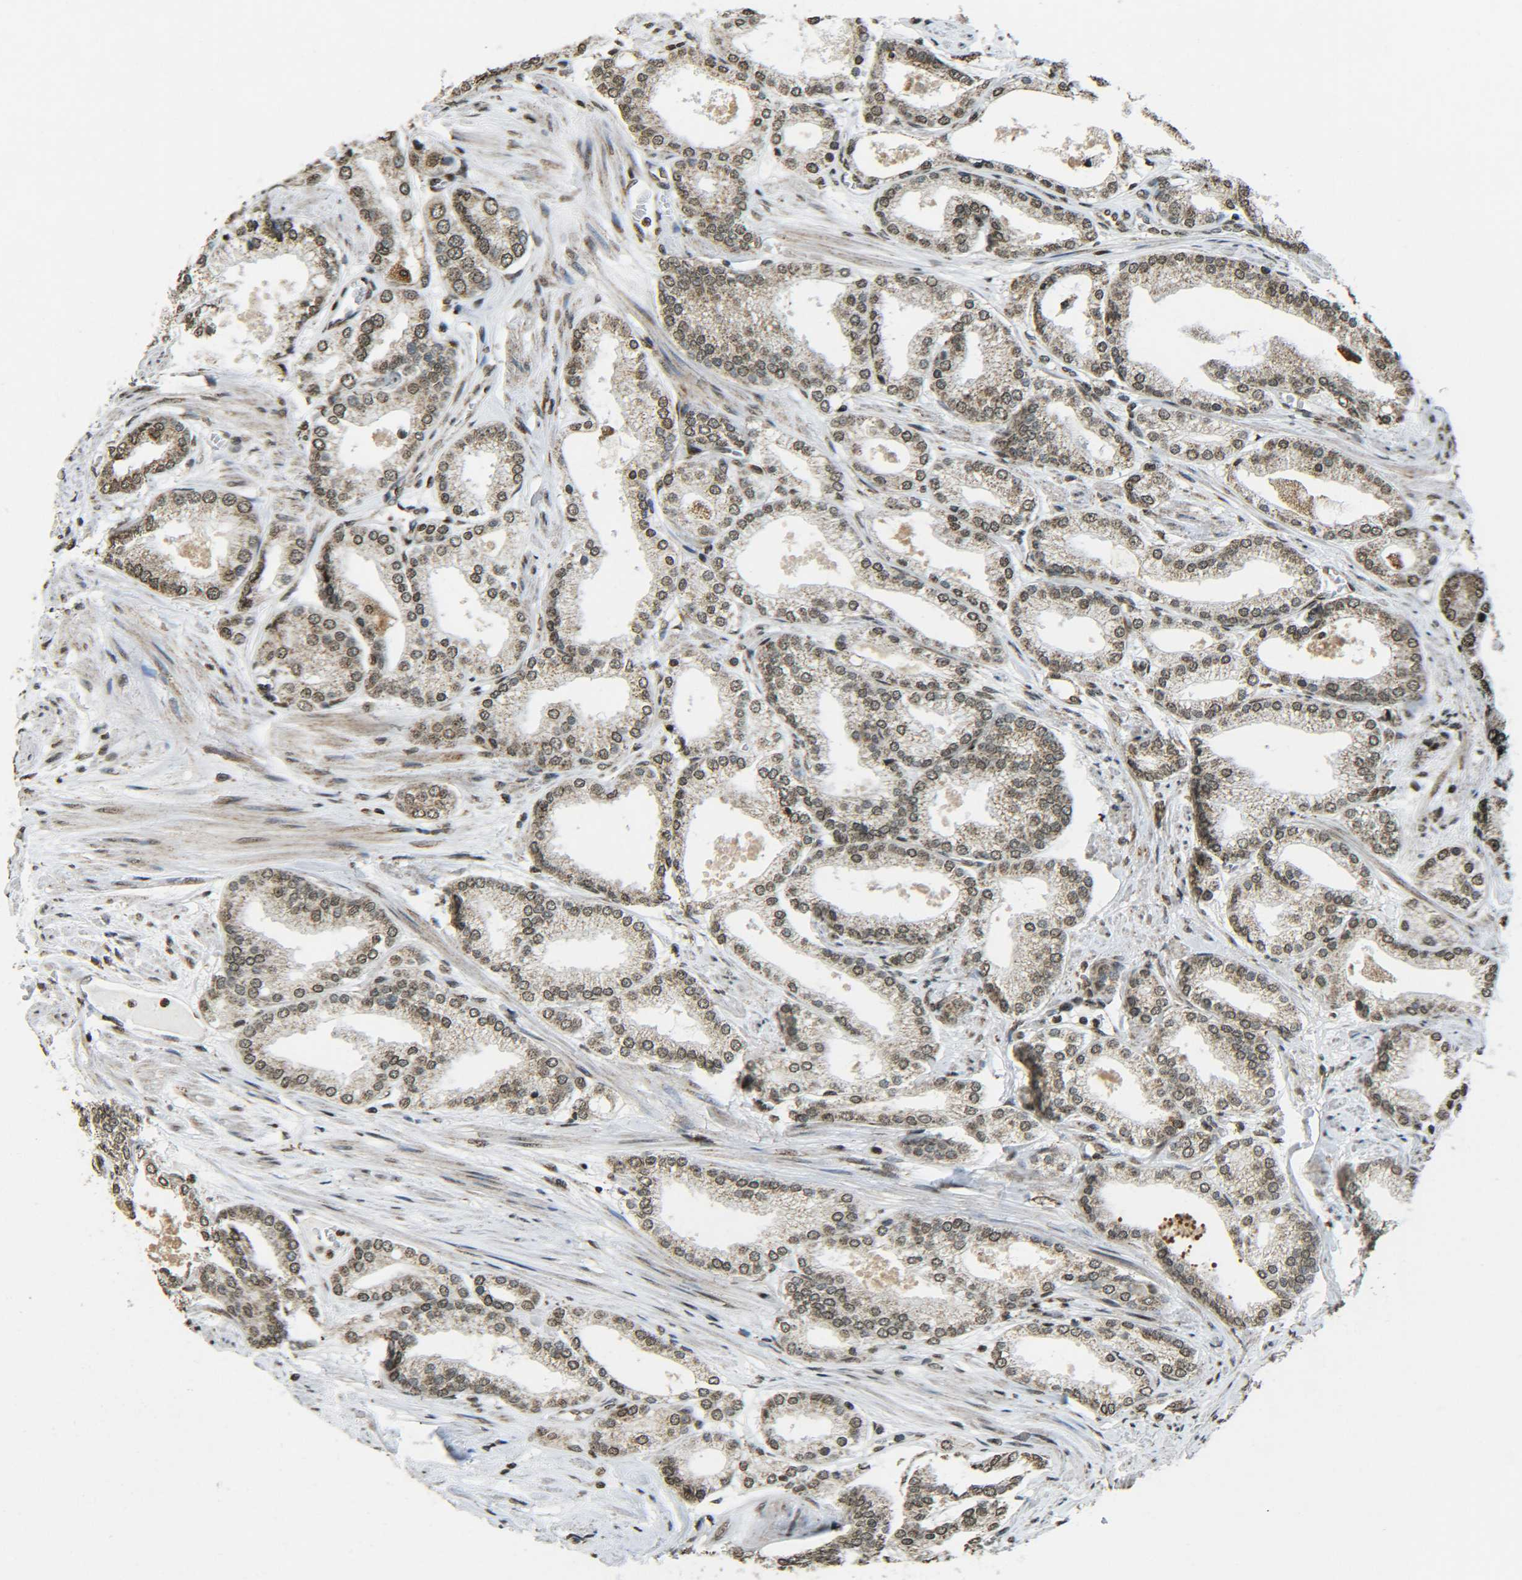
{"staining": {"intensity": "moderate", "quantity": "25%-75%", "location": "cytoplasmic/membranous,nuclear"}, "tissue": "prostate cancer", "cell_type": "Tumor cells", "image_type": "cancer", "snomed": [{"axis": "morphology", "description": "Adenocarcinoma, High grade"}, {"axis": "topography", "description": "Prostate"}], "caption": "Immunohistochemistry (IHC) (DAB (3,3'-diaminobenzidine)) staining of human adenocarcinoma (high-grade) (prostate) demonstrates moderate cytoplasmic/membranous and nuclear protein staining in about 25%-75% of tumor cells.", "gene": "NEUROG2", "patient": {"sex": "male", "age": 61}}